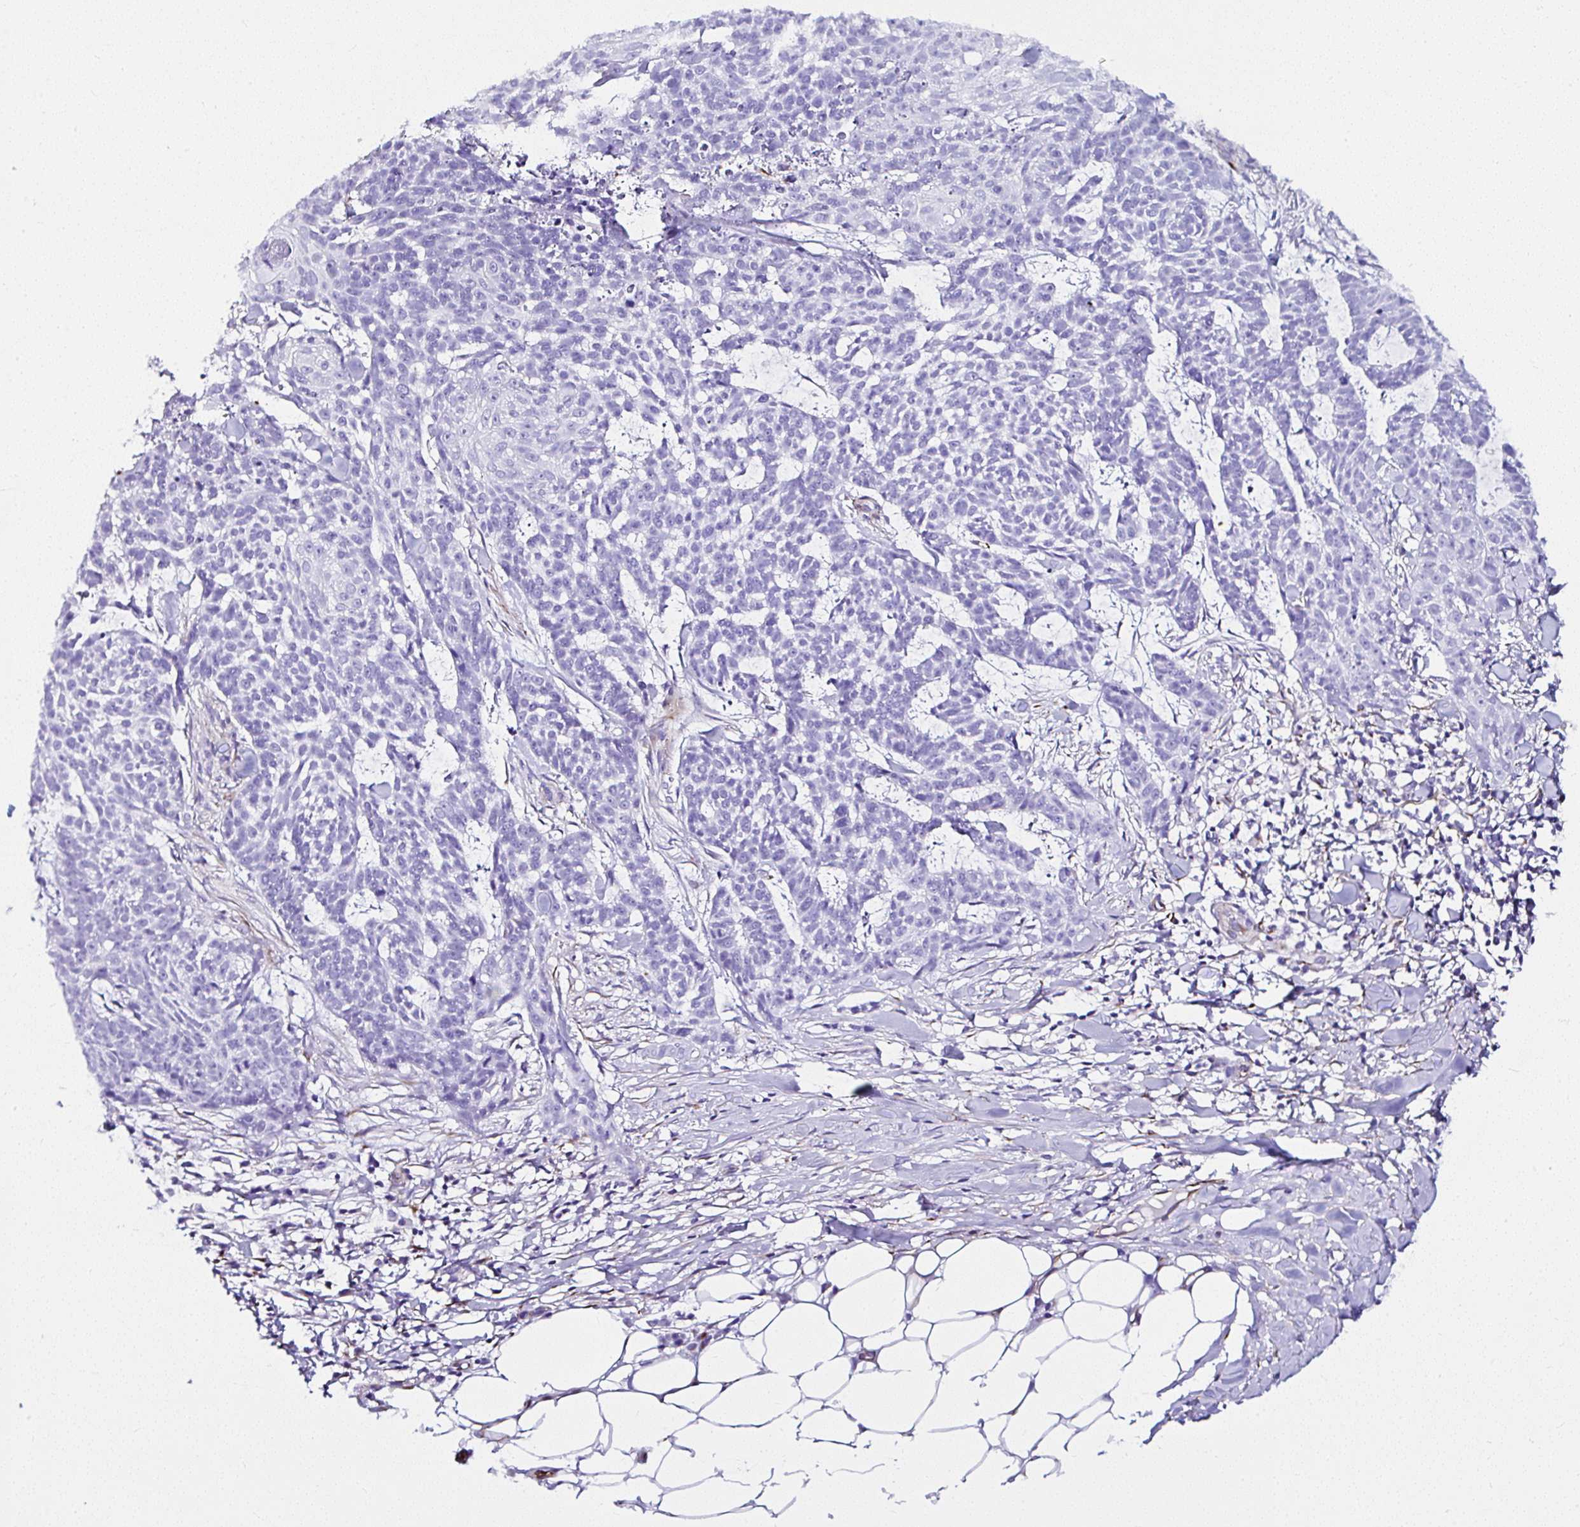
{"staining": {"intensity": "negative", "quantity": "none", "location": "none"}, "tissue": "skin cancer", "cell_type": "Tumor cells", "image_type": "cancer", "snomed": [{"axis": "morphology", "description": "Basal cell carcinoma"}, {"axis": "topography", "description": "Skin"}], "caption": "The IHC micrograph has no significant expression in tumor cells of skin basal cell carcinoma tissue.", "gene": "DEPDC5", "patient": {"sex": "female", "age": 93}}